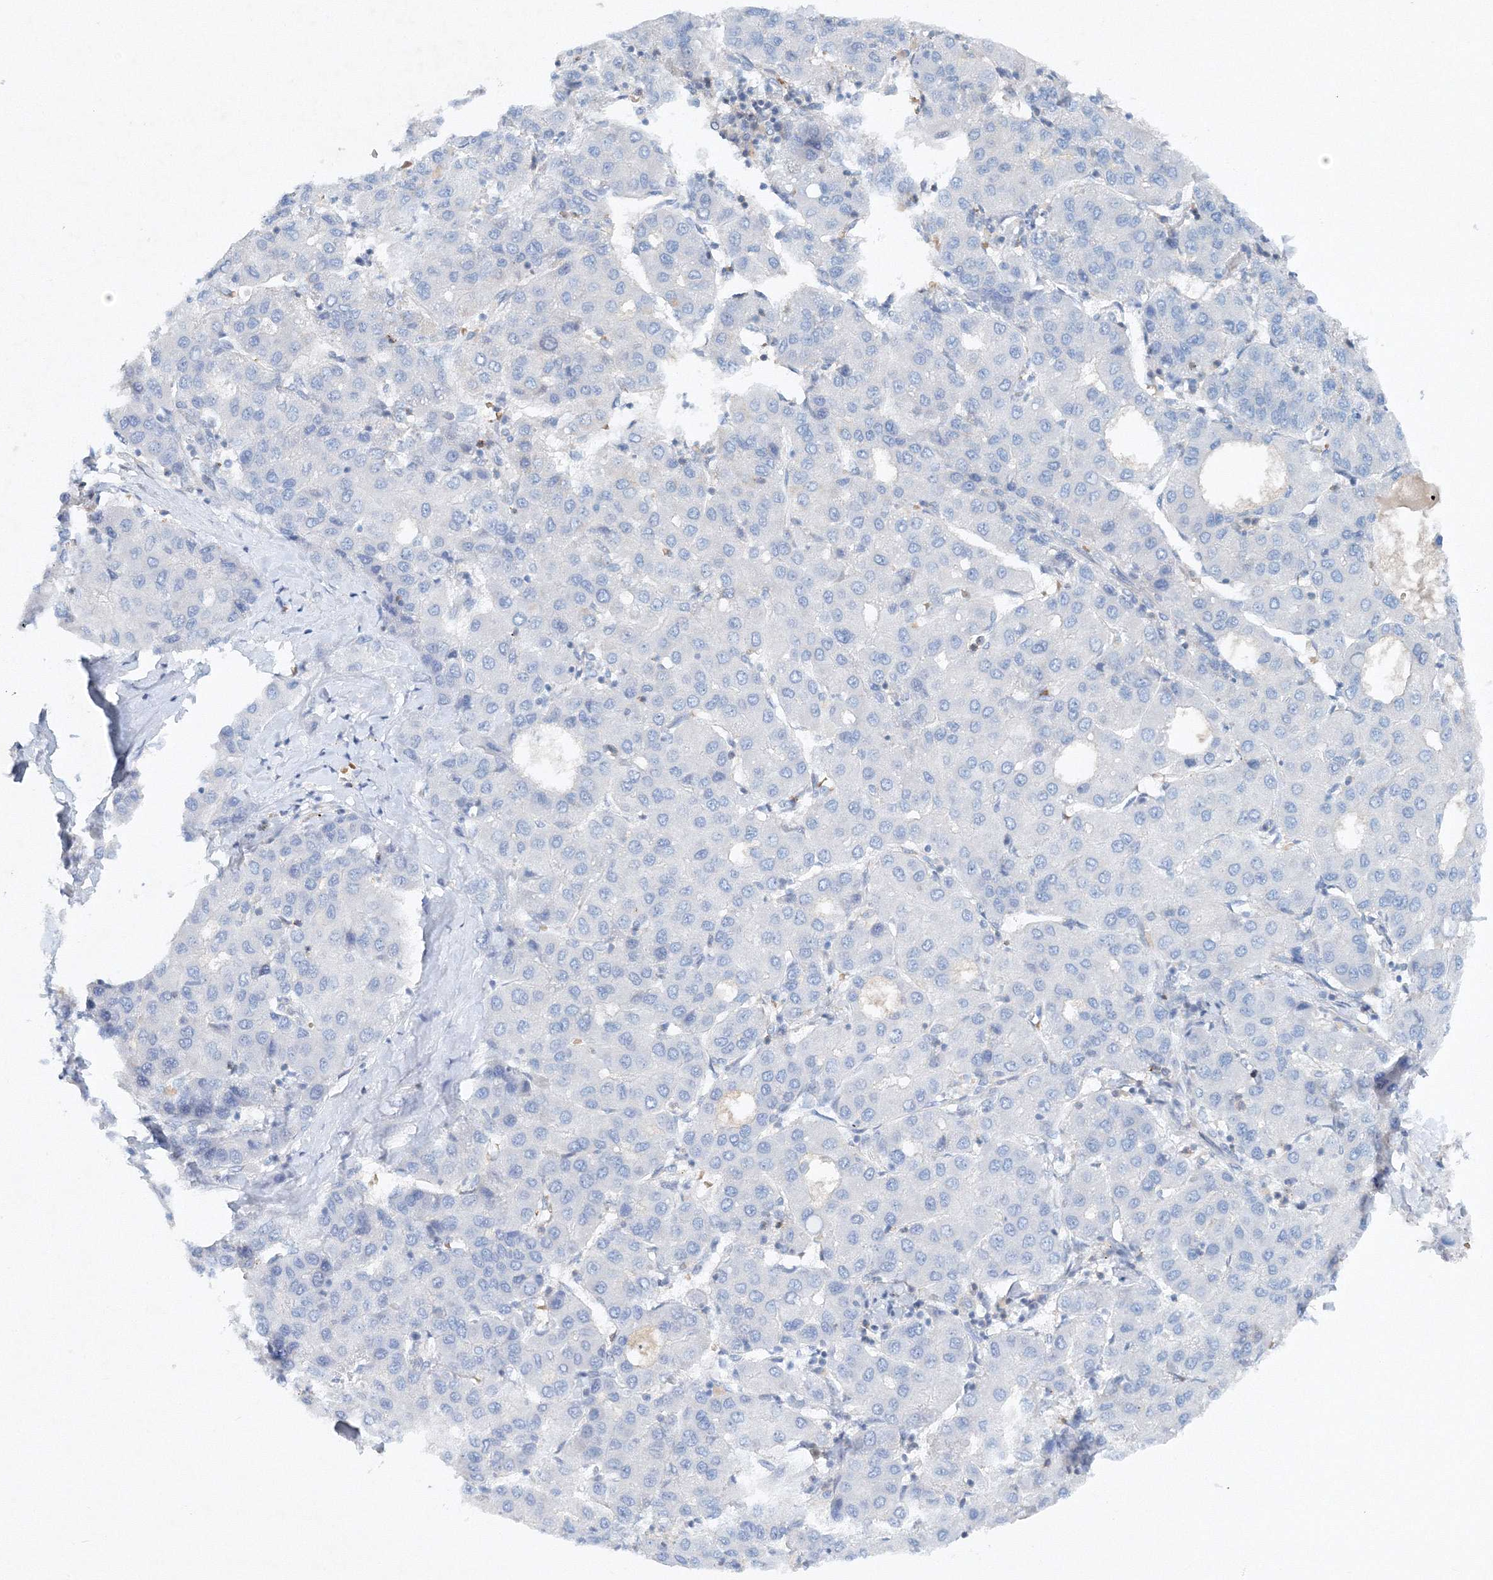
{"staining": {"intensity": "negative", "quantity": "none", "location": "none"}, "tissue": "liver cancer", "cell_type": "Tumor cells", "image_type": "cancer", "snomed": [{"axis": "morphology", "description": "Carcinoma, Hepatocellular, NOS"}, {"axis": "topography", "description": "Liver"}], "caption": "The image exhibits no staining of tumor cells in hepatocellular carcinoma (liver).", "gene": "SH3BP5", "patient": {"sex": "male", "age": 65}}